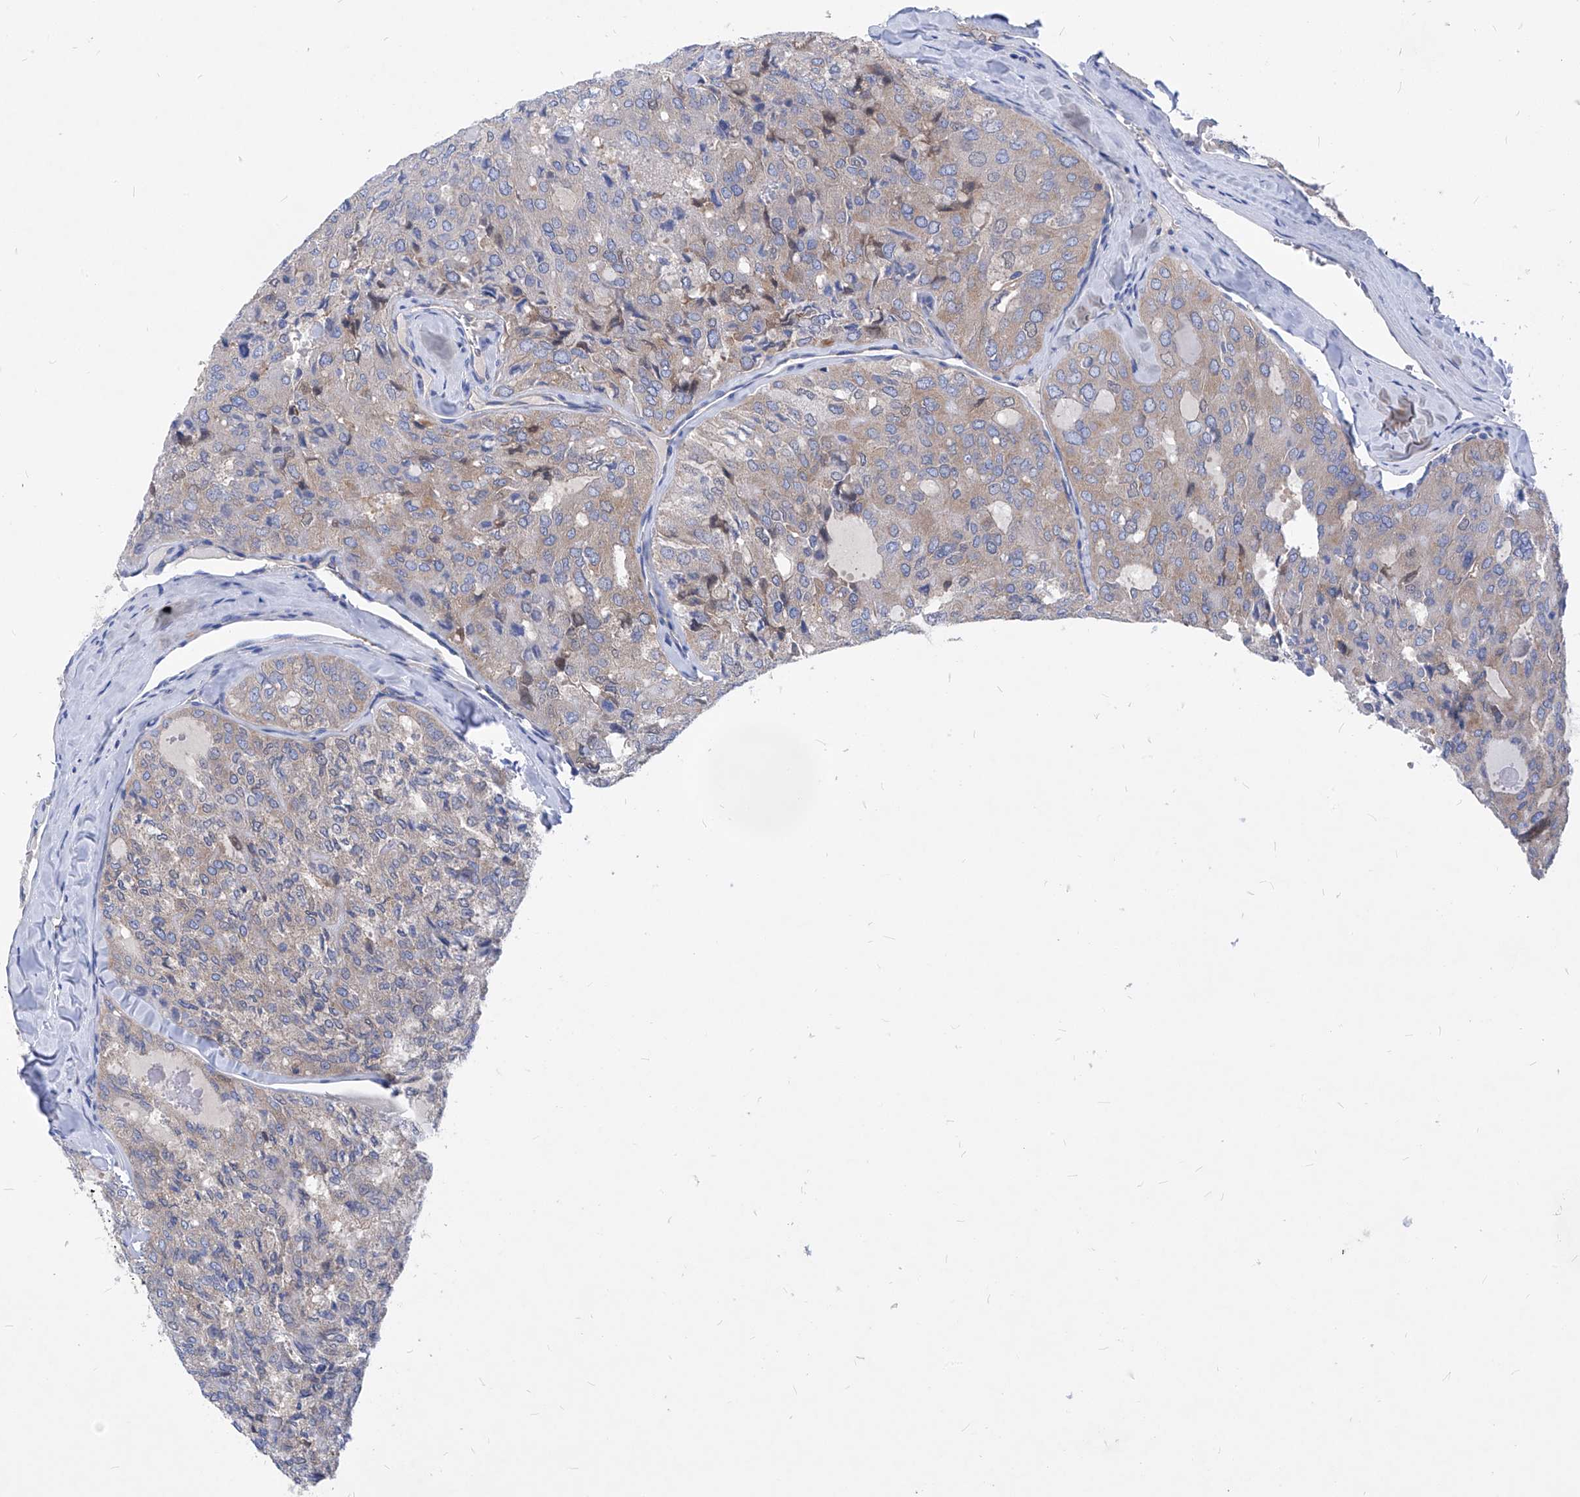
{"staining": {"intensity": "weak", "quantity": "25%-75%", "location": "cytoplasmic/membranous"}, "tissue": "thyroid cancer", "cell_type": "Tumor cells", "image_type": "cancer", "snomed": [{"axis": "morphology", "description": "Follicular adenoma carcinoma, NOS"}, {"axis": "topography", "description": "Thyroid gland"}], "caption": "Immunohistochemical staining of human thyroid cancer displays weak cytoplasmic/membranous protein expression in about 25%-75% of tumor cells. (Brightfield microscopy of DAB IHC at high magnification).", "gene": "XPNPEP1", "patient": {"sex": "male", "age": 75}}